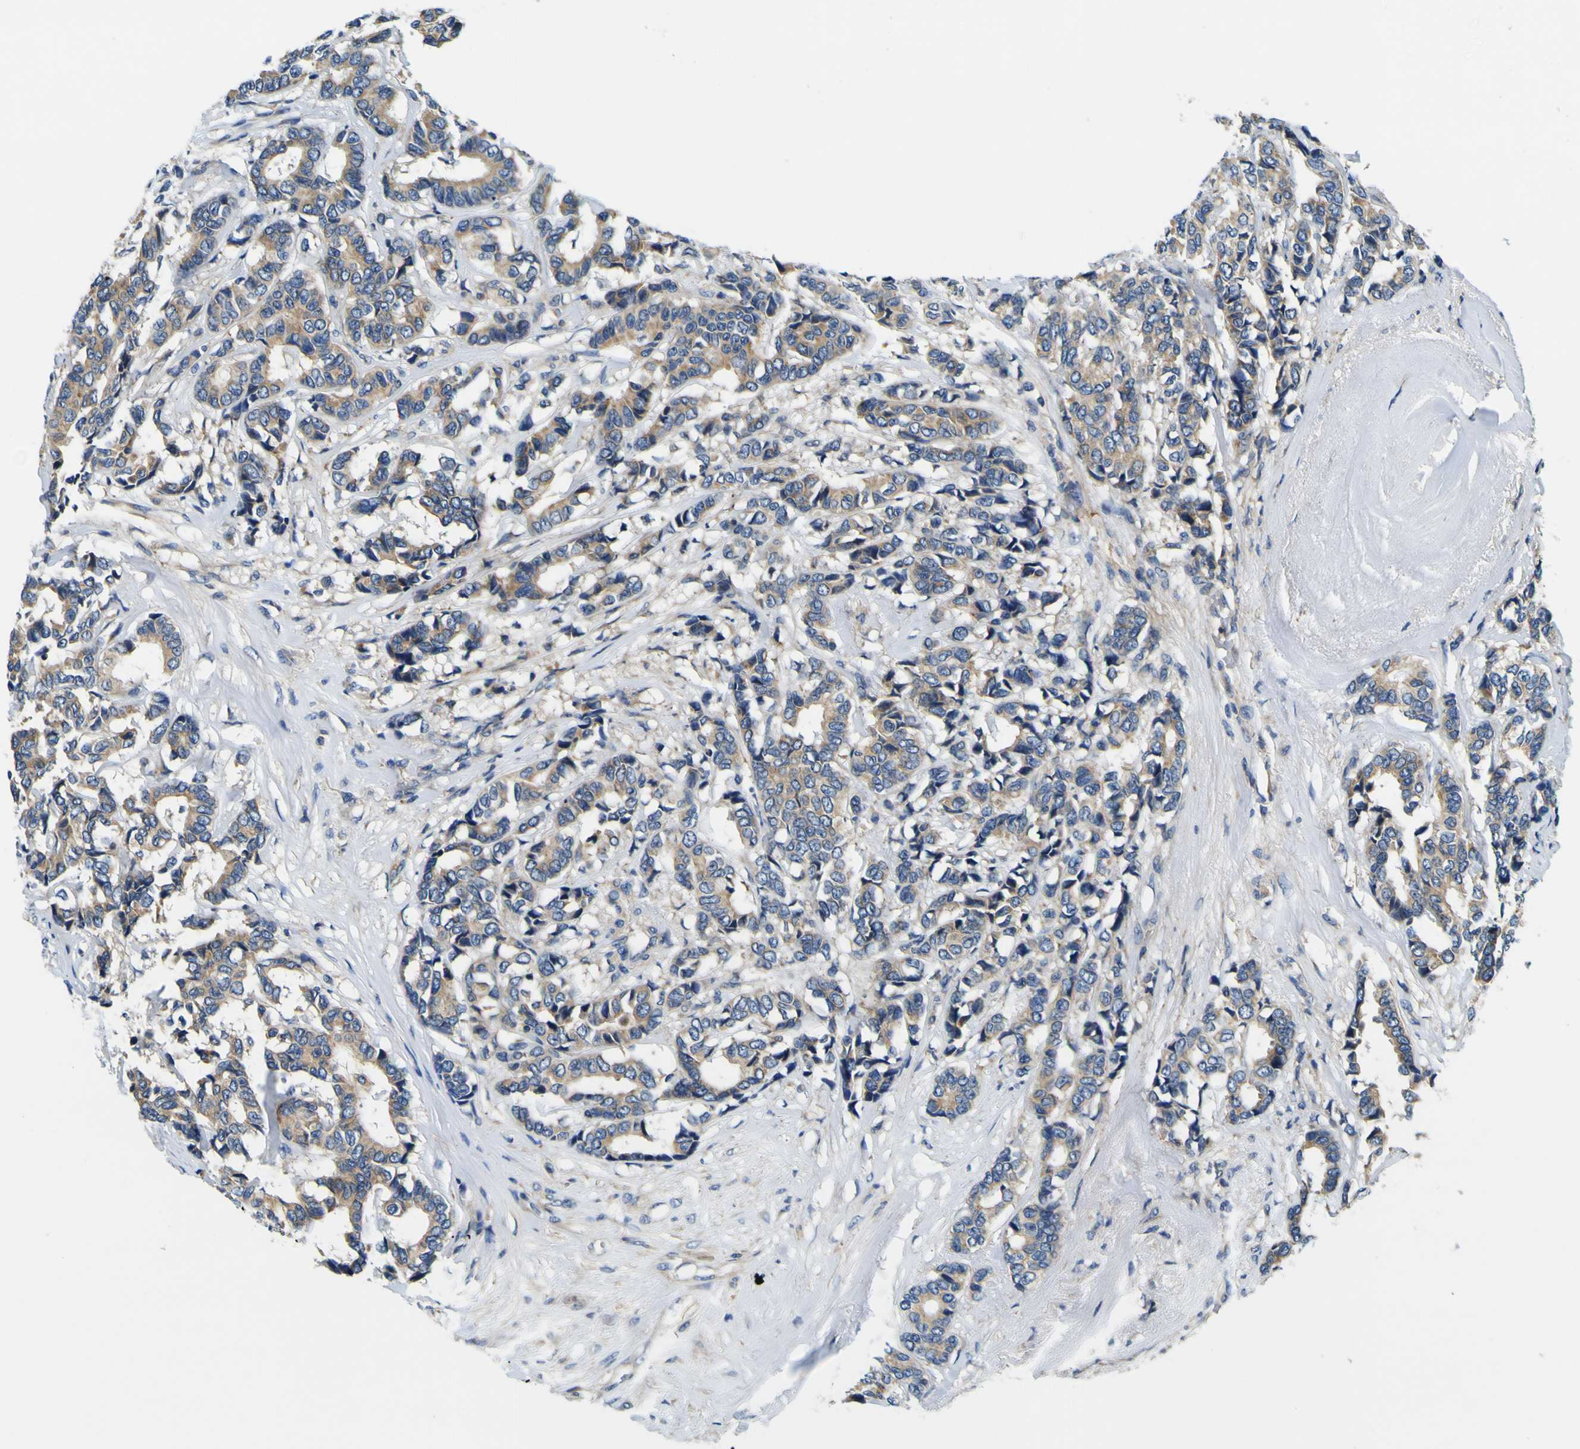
{"staining": {"intensity": "moderate", "quantity": ">75%", "location": "cytoplasmic/membranous"}, "tissue": "breast cancer", "cell_type": "Tumor cells", "image_type": "cancer", "snomed": [{"axis": "morphology", "description": "Duct carcinoma"}, {"axis": "topography", "description": "Breast"}], "caption": "DAB immunohistochemical staining of human infiltrating ductal carcinoma (breast) exhibits moderate cytoplasmic/membranous protein positivity in approximately >75% of tumor cells.", "gene": "CLSTN1", "patient": {"sex": "female", "age": 87}}